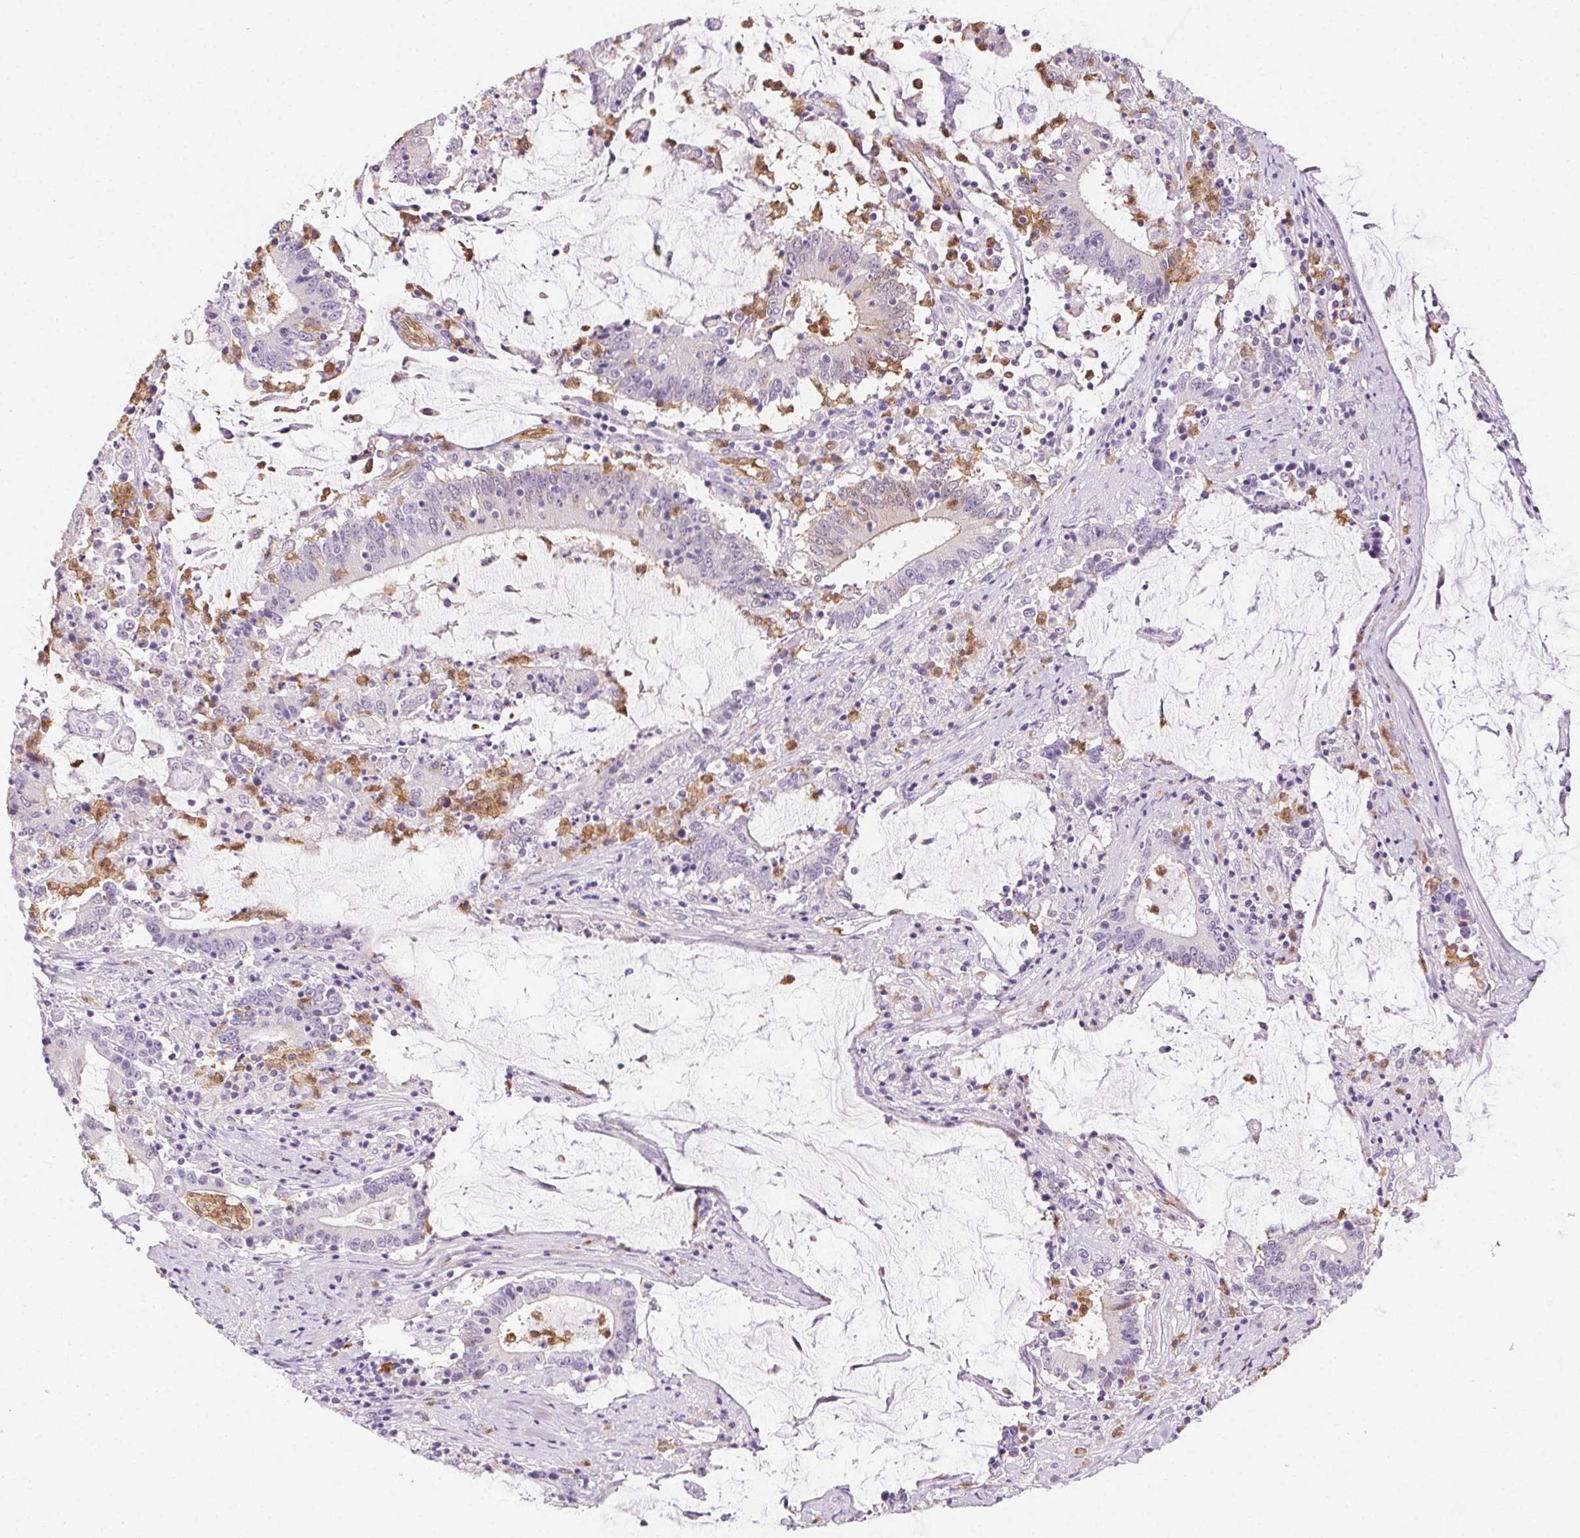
{"staining": {"intensity": "negative", "quantity": "none", "location": "none"}, "tissue": "stomach cancer", "cell_type": "Tumor cells", "image_type": "cancer", "snomed": [{"axis": "morphology", "description": "Adenocarcinoma, NOS"}, {"axis": "topography", "description": "Stomach, upper"}], "caption": "Protein analysis of stomach adenocarcinoma reveals no significant staining in tumor cells.", "gene": "TMEM45A", "patient": {"sex": "male", "age": 68}}